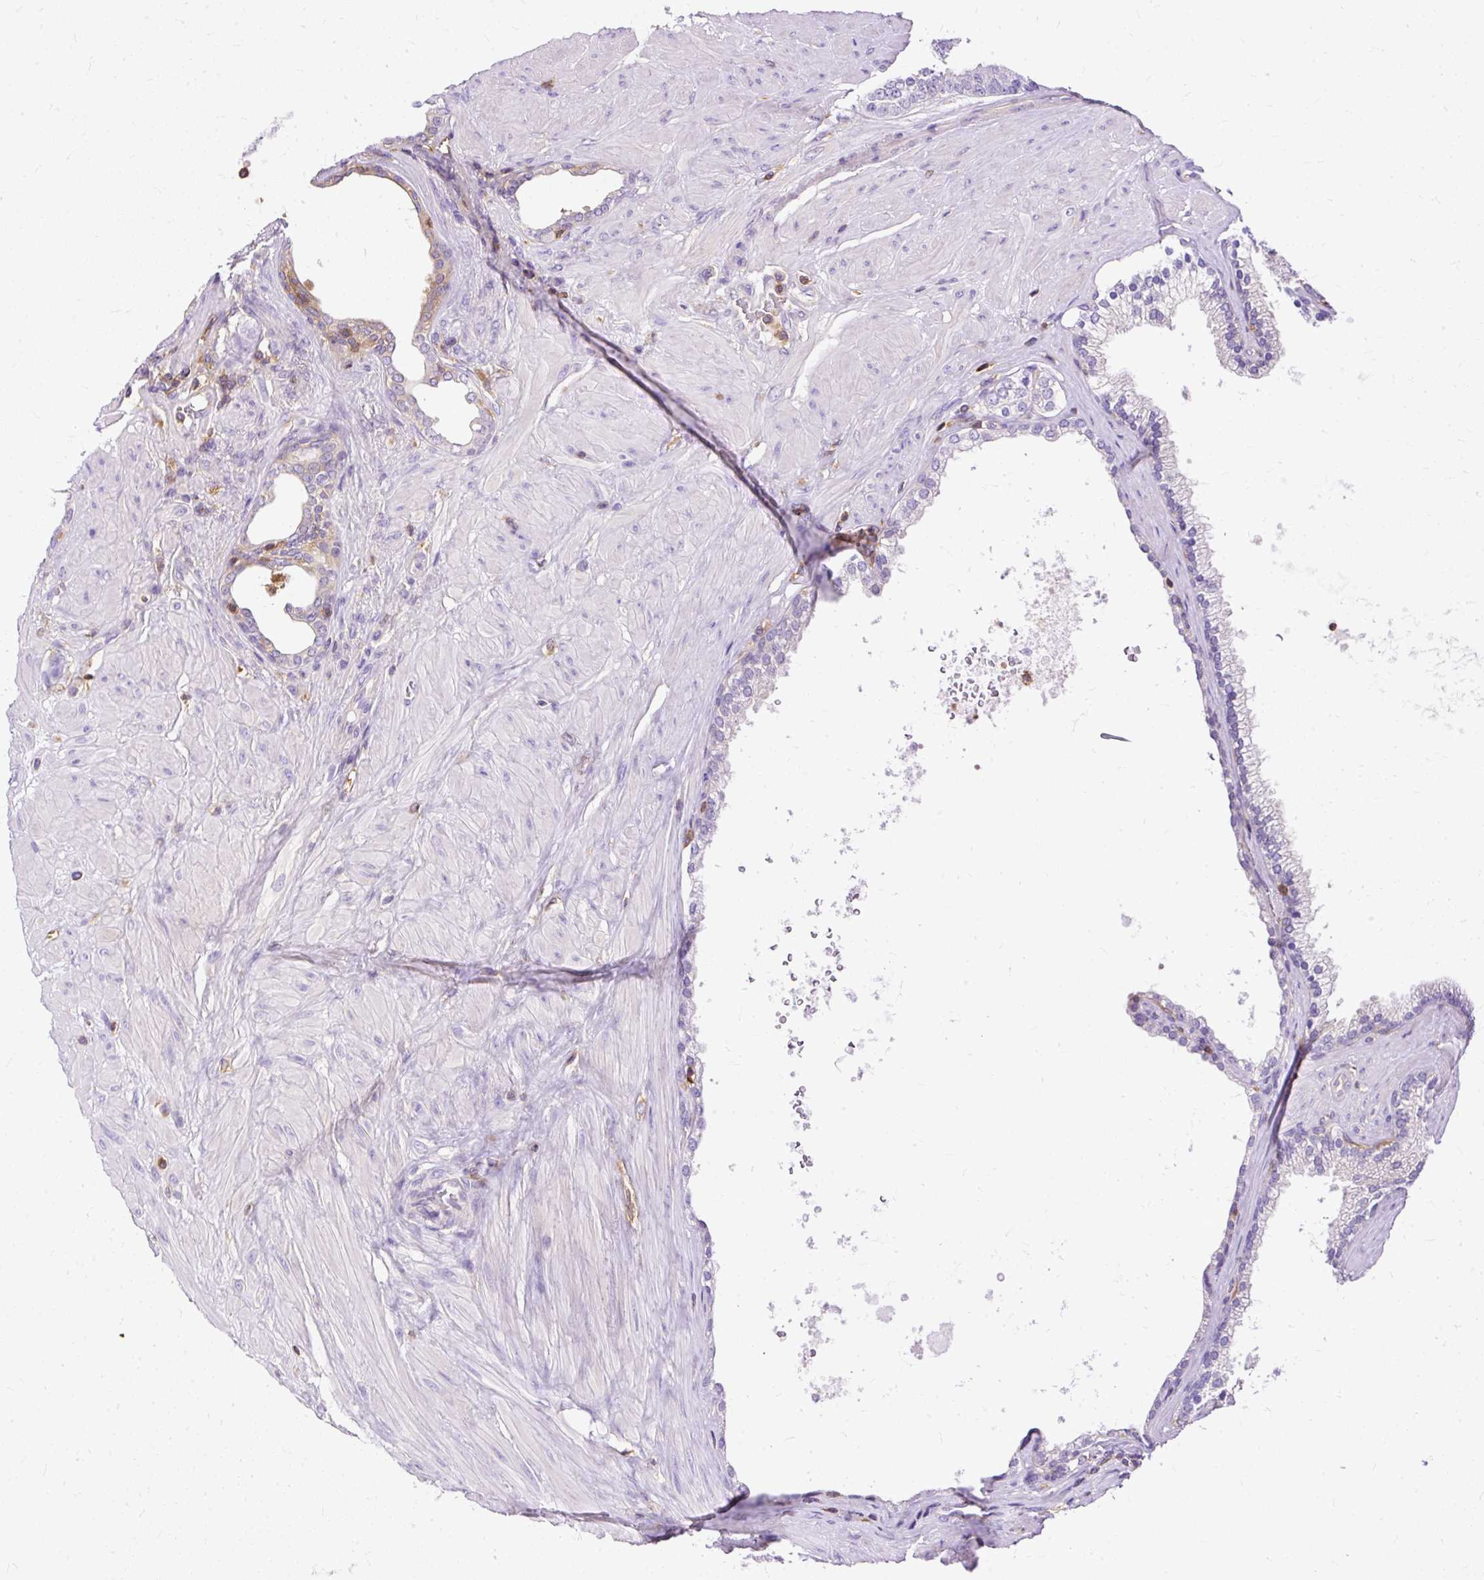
{"staining": {"intensity": "negative", "quantity": "none", "location": "none"}, "tissue": "prostate cancer", "cell_type": "Tumor cells", "image_type": "cancer", "snomed": [{"axis": "morphology", "description": "Adenocarcinoma, High grade"}, {"axis": "topography", "description": "Prostate"}], "caption": "Prostate cancer (adenocarcinoma (high-grade)) was stained to show a protein in brown. There is no significant staining in tumor cells.", "gene": "TWF2", "patient": {"sex": "male", "age": 68}}